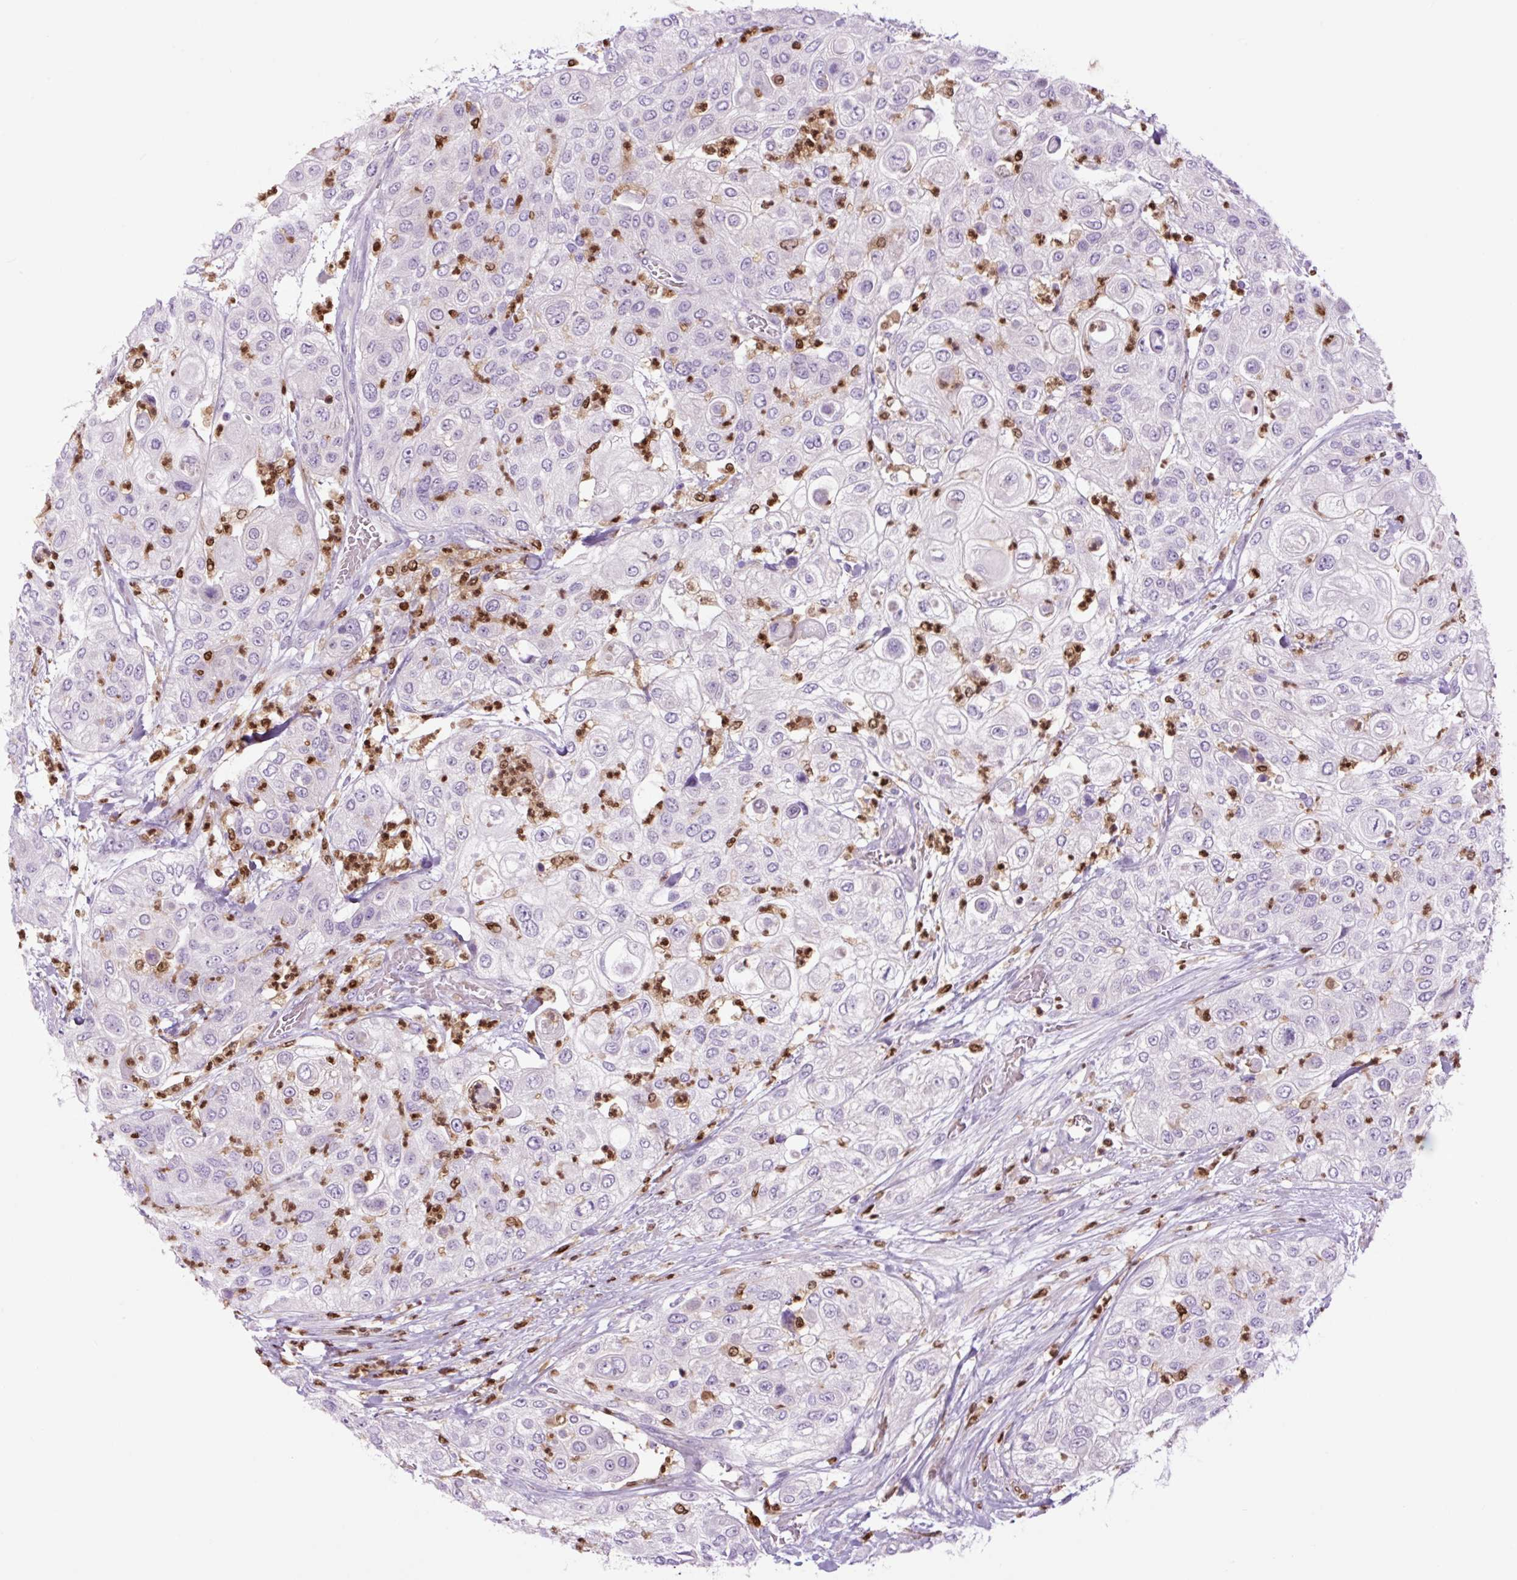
{"staining": {"intensity": "negative", "quantity": "none", "location": "none"}, "tissue": "urothelial cancer", "cell_type": "Tumor cells", "image_type": "cancer", "snomed": [{"axis": "morphology", "description": "Urothelial carcinoma, High grade"}, {"axis": "topography", "description": "Urinary bladder"}], "caption": "Human urothelial cancer stained for a protein using immunohistochemistry (IHC) exhibits no staining in tumor cells.", "gene": "SPI1", "patient": {"sex": "female", "age": 79}}